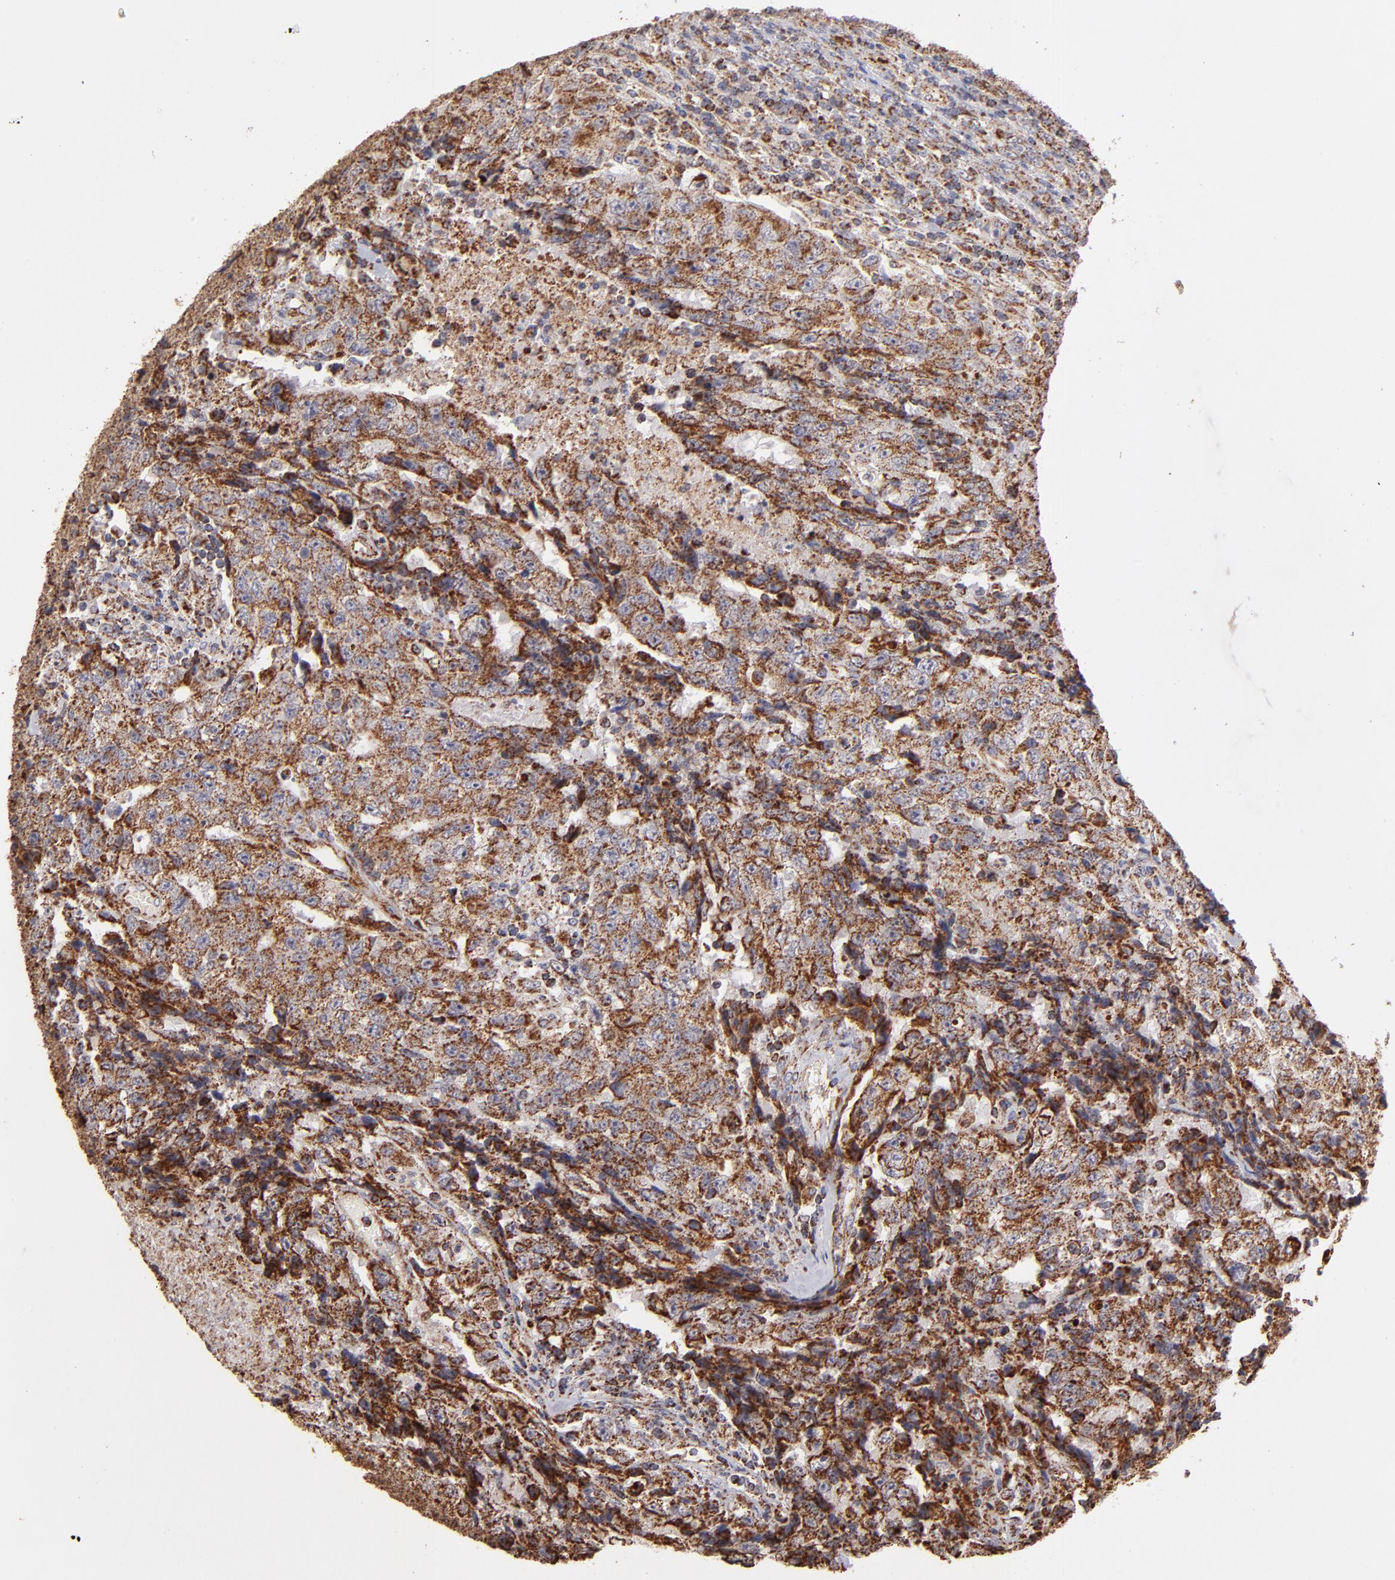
{"staining": {"intensity": "strong", "quantity": ">75%", "location": "cytoplasmic/membranous"}, "tissue": "testis cancer", "cell_type": "Tumor cells", "image_type": "cancer", "snomed": [{"axis": "morphology", "description": "Necrosis, NOS"}, {"axis": "morphology", "description": "Carcinoma, Embryonal, NOS"}, {"axis": "topography", "description": "Testis"}], "caption": "Protein expression analysis of testis embryonal carcinoma reveals strong cytoplasmic/membranous positivity in about >75% of tumor cells.", "gene": "DLST", "patient": {"sex": "male", "age": 19}}